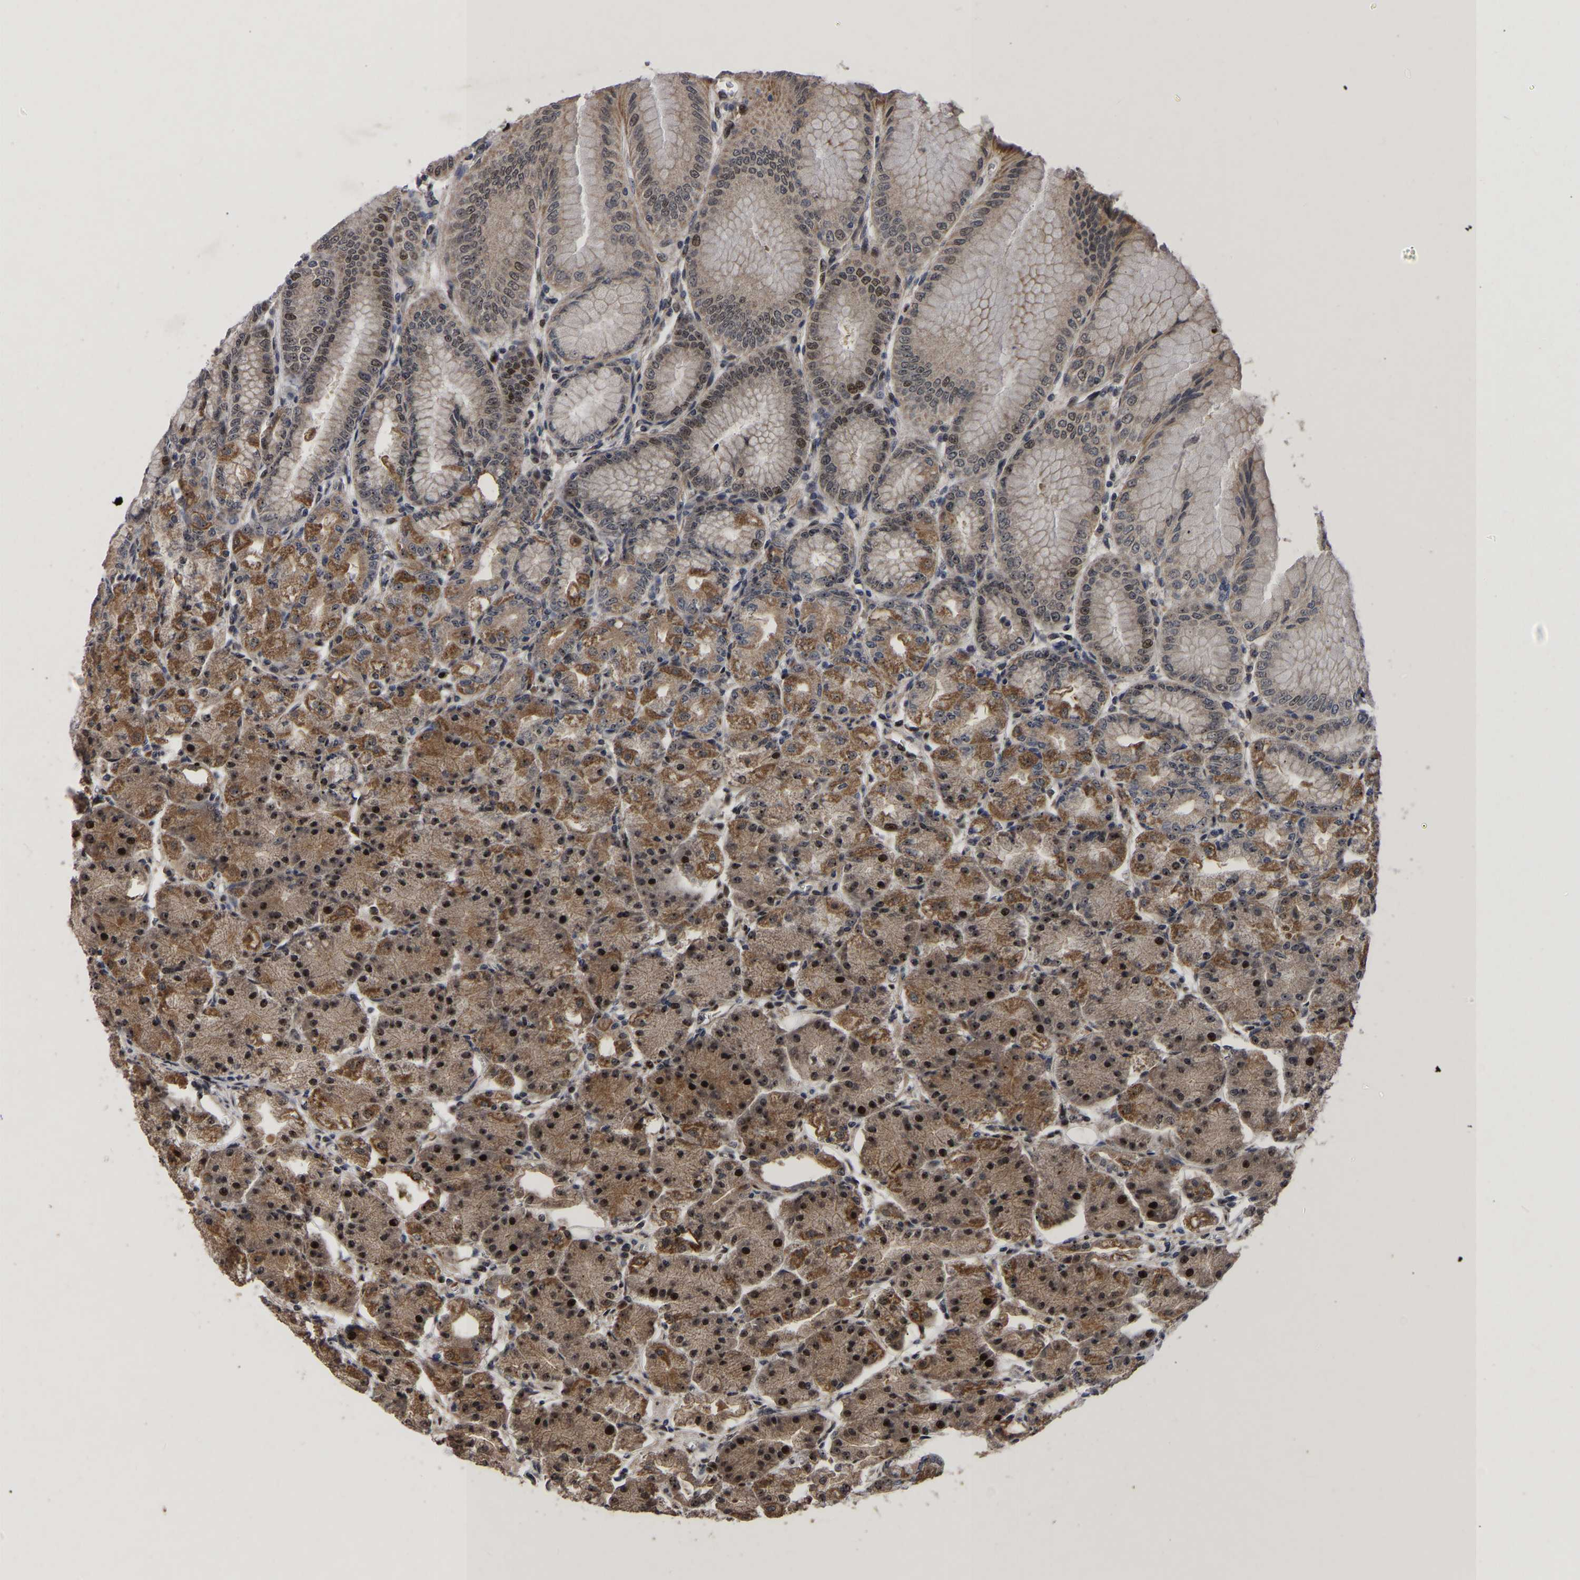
{"staining": {"intensity": "strong", "quantity": ">75%", "location": "cytoplasmic/membranous,nuclear"}, "tissue": "stomach", "cell_type": "Glandular cells", "image_type": "normal", "snomed": [{"axis": "morphology", "description": "Normal tissue, NOS"}, {"axis": "topography", "description": "Stomach, lower"}], "caption": "A high amount of strong cytoplasmic/membranous,nuclear positivity is appreciated in about >75% of glandular cells in unremarkable stomach. The protein of interest is stained brown, and the nuclei are stained in blue (DAB IHC with brightfield microscopy, high magnification).", "gene": "JUNB", "patient": {"sex": "male", "age": 71}}